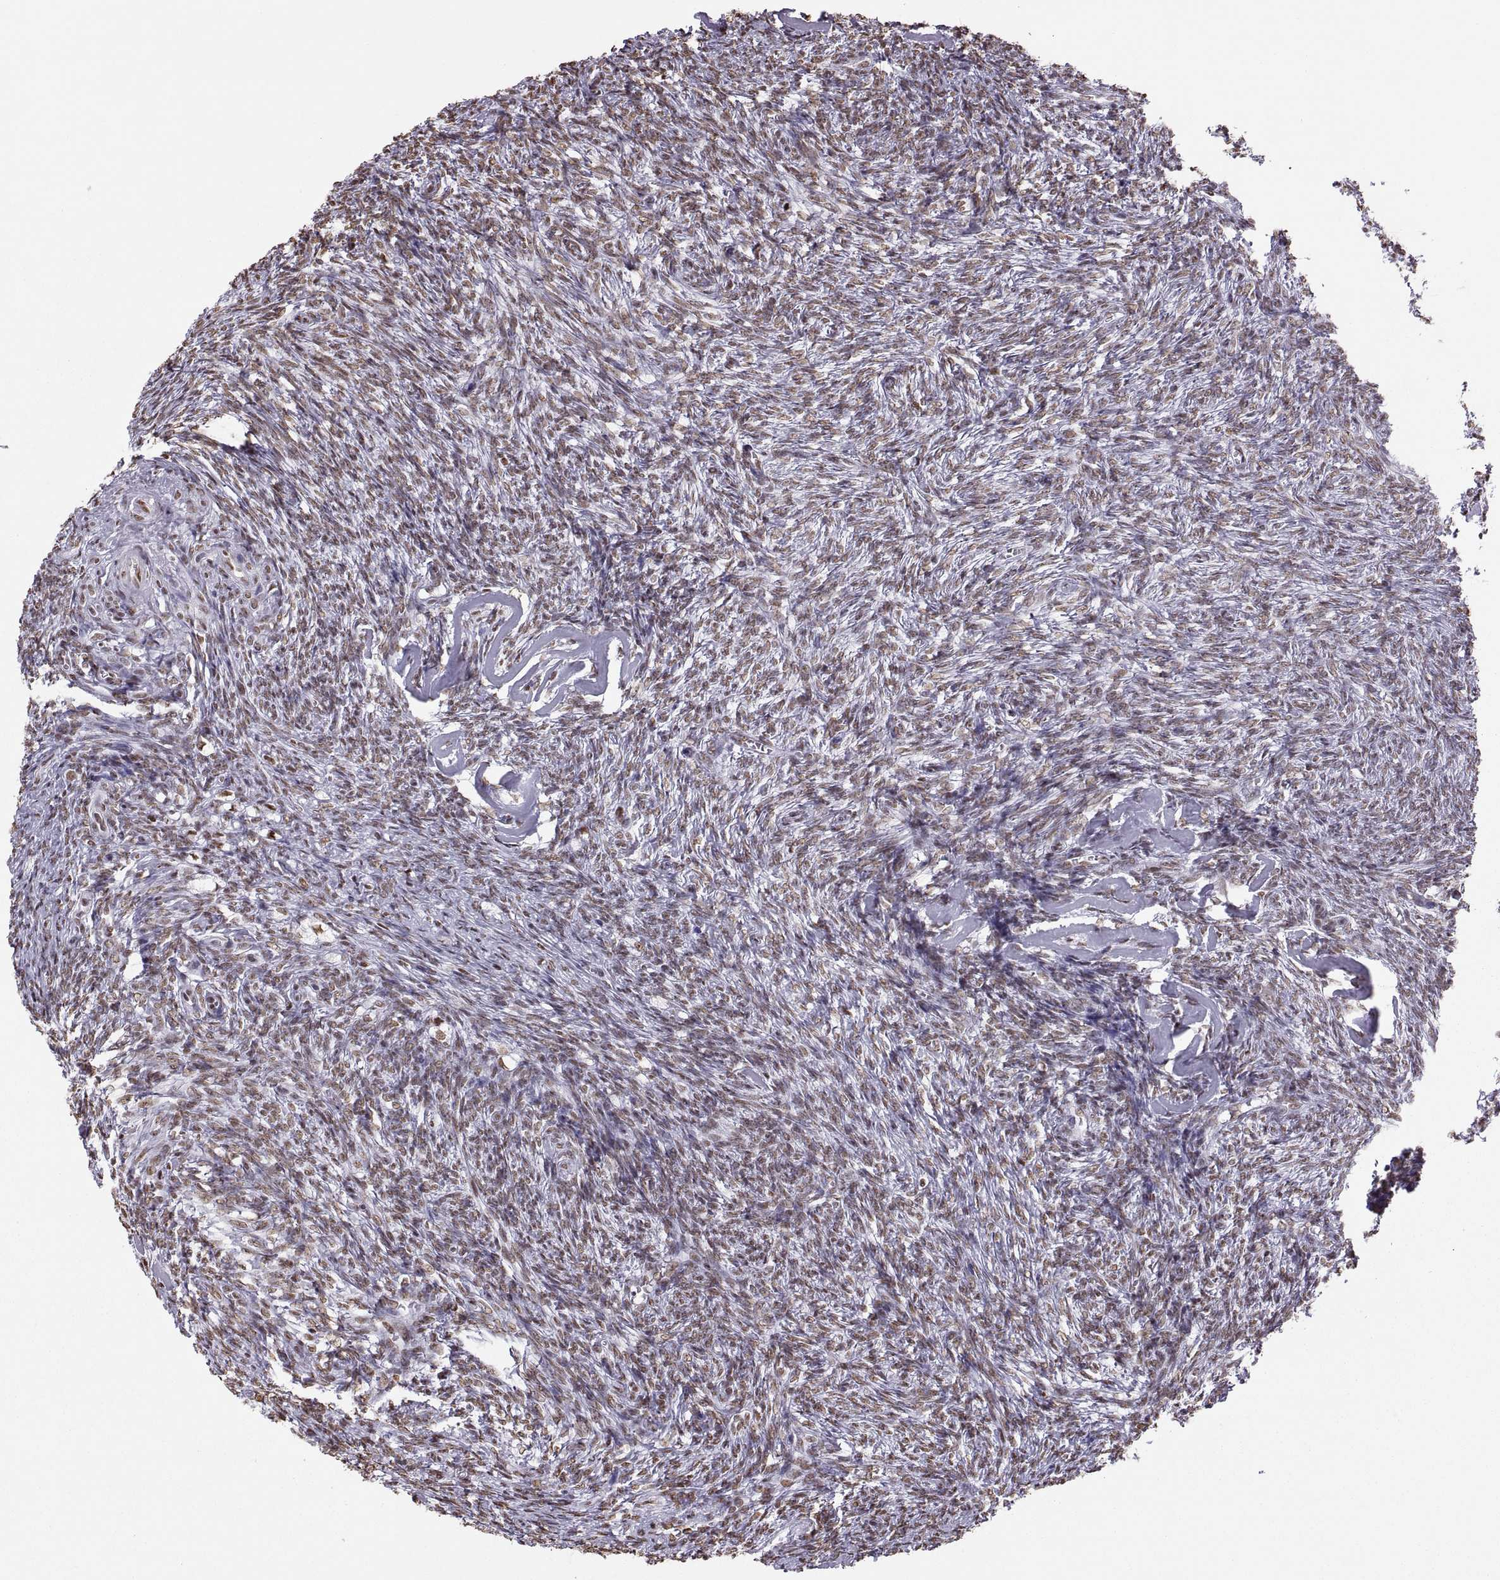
{"staining": {"intensity": "moderate", "quantity": "25%-75%", "location": "nuclear"}, "tissue": "ovary", "cell_type": "Follicle cells", "image_type": "normal", "snomed": [{"axis": "morphology", "description": "Normal tissue, NOS"}, {"axis": "topography", "description": "Ovary"}], "caption": "IHC photomicrograph of normal ovary: human ovary stained using IHC shows medium levels of moderate protein expression localized specifically in the nuclear of follicle cells, appearing as a nuclear brown color.", "gene": "SNAI1", "patient": {"sex": "female", "age": 43}}